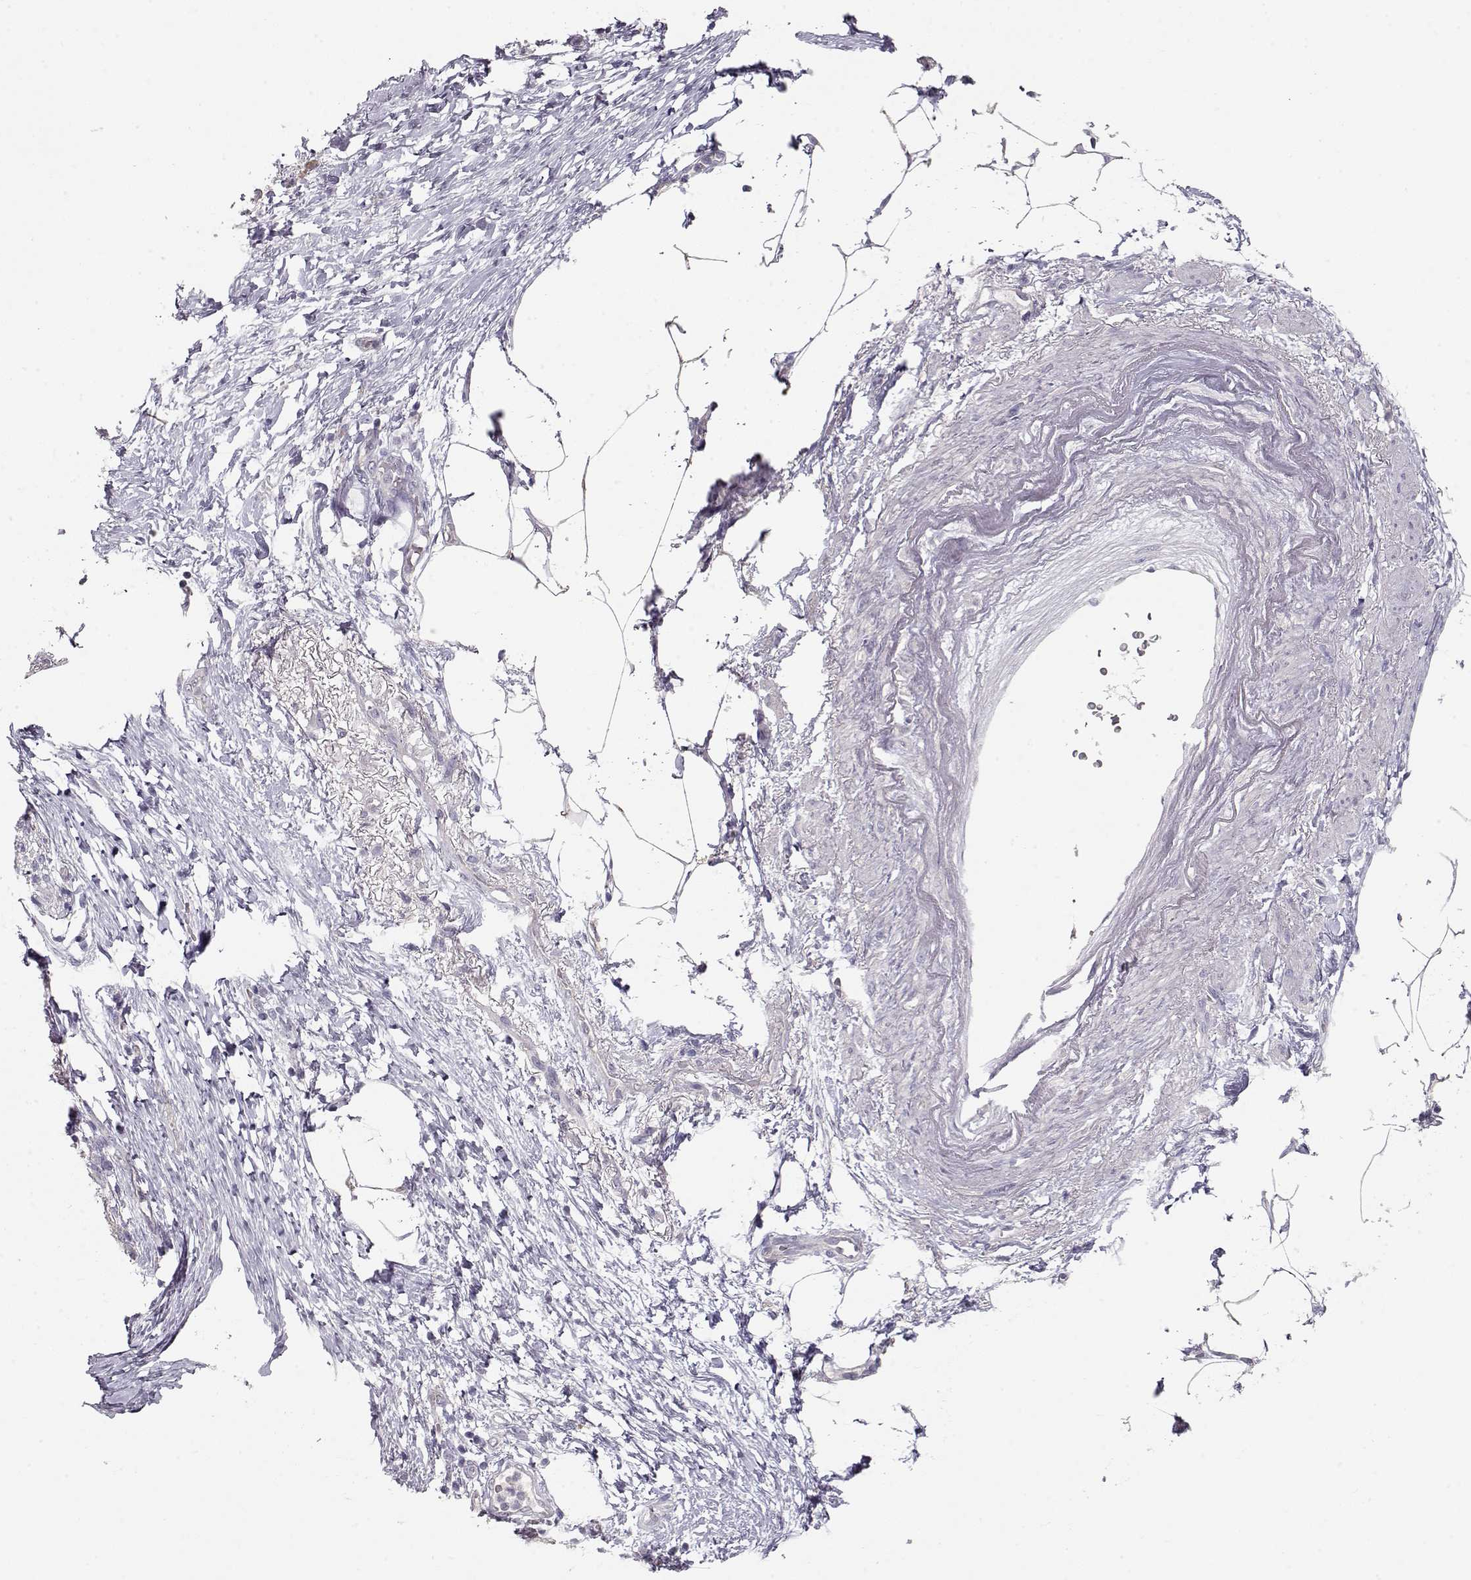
{"staining": {"intensity": "negative", "quantity": "none", "location": "none"}, "tissue": "pancreatic cancer", "cell_type": "Tumor cells", "image_type": "cancer", "snomed": [{"axis": "morphology", "description": "Adenocarcinoma, NOS"}, {"axis": "topography", "description": "Pancreas"}], "caption": "Histopathology image shows no protein expression in tumor cells of pancreatic cancer tissue.", "gene": "SLC18A1", "patient": {"sex": "female", "age": 72}}